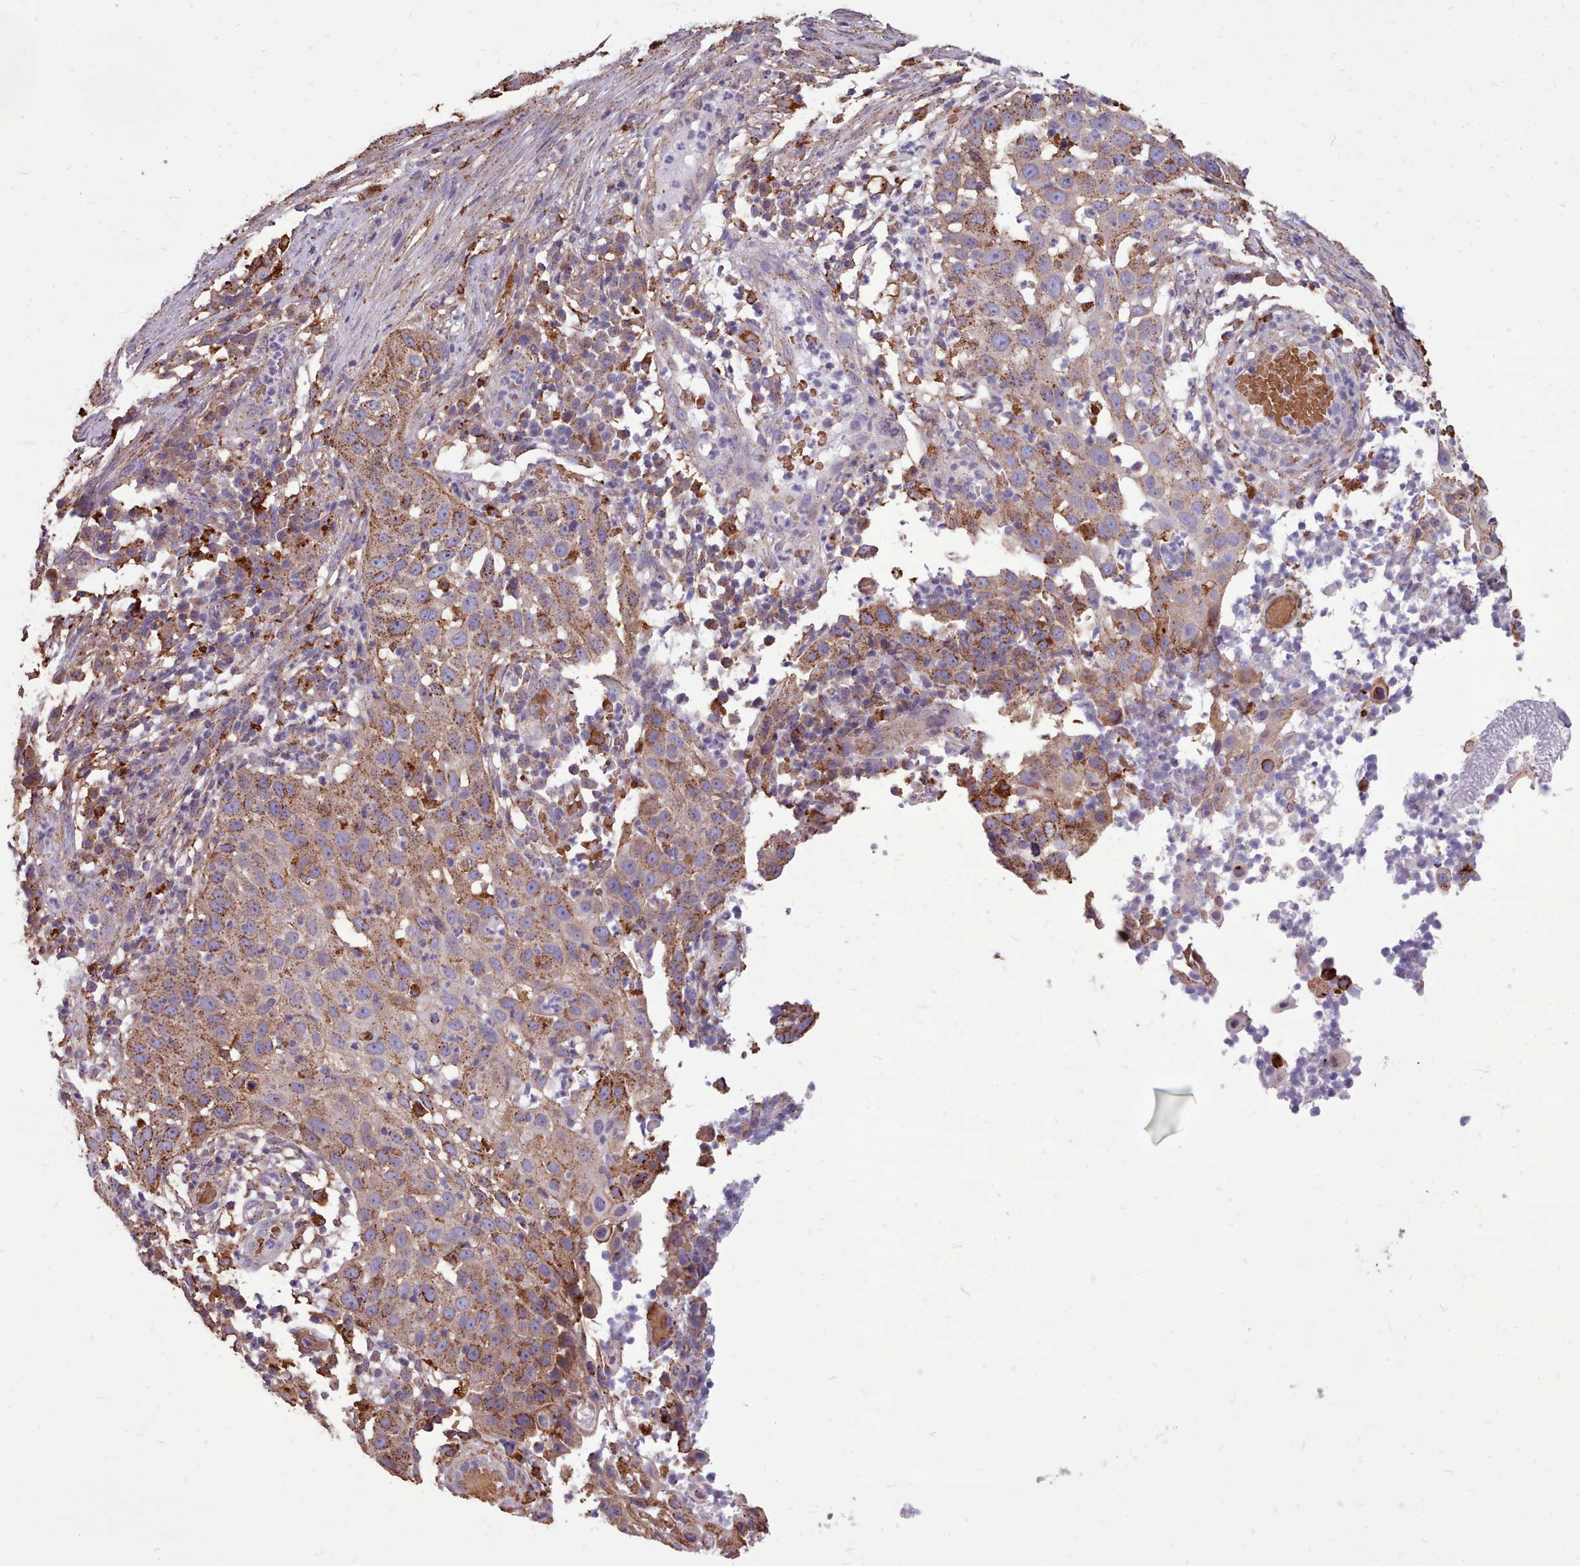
{"staining": {"intensity": "moderate", "quantity": ">75%", "location": "cytoplasmic/membranous"}, "tissue": "skin cancer", "cell_type": "Tumor cells", "image_type": "cancer", "snomed": [{"axis": "morphology", "description": "Squamous cell carcinoma, NOS"}, {"axis": "topography", "description": "Skin"}], "caption": "Skin cancer was stained to show a protein in brown. There is medium levels of moderate cytoplasmic/membranous staining in about >75% of tumor cells.", "gene": "PACSIN3", "patient": {"sex": "female", "age": 44}}